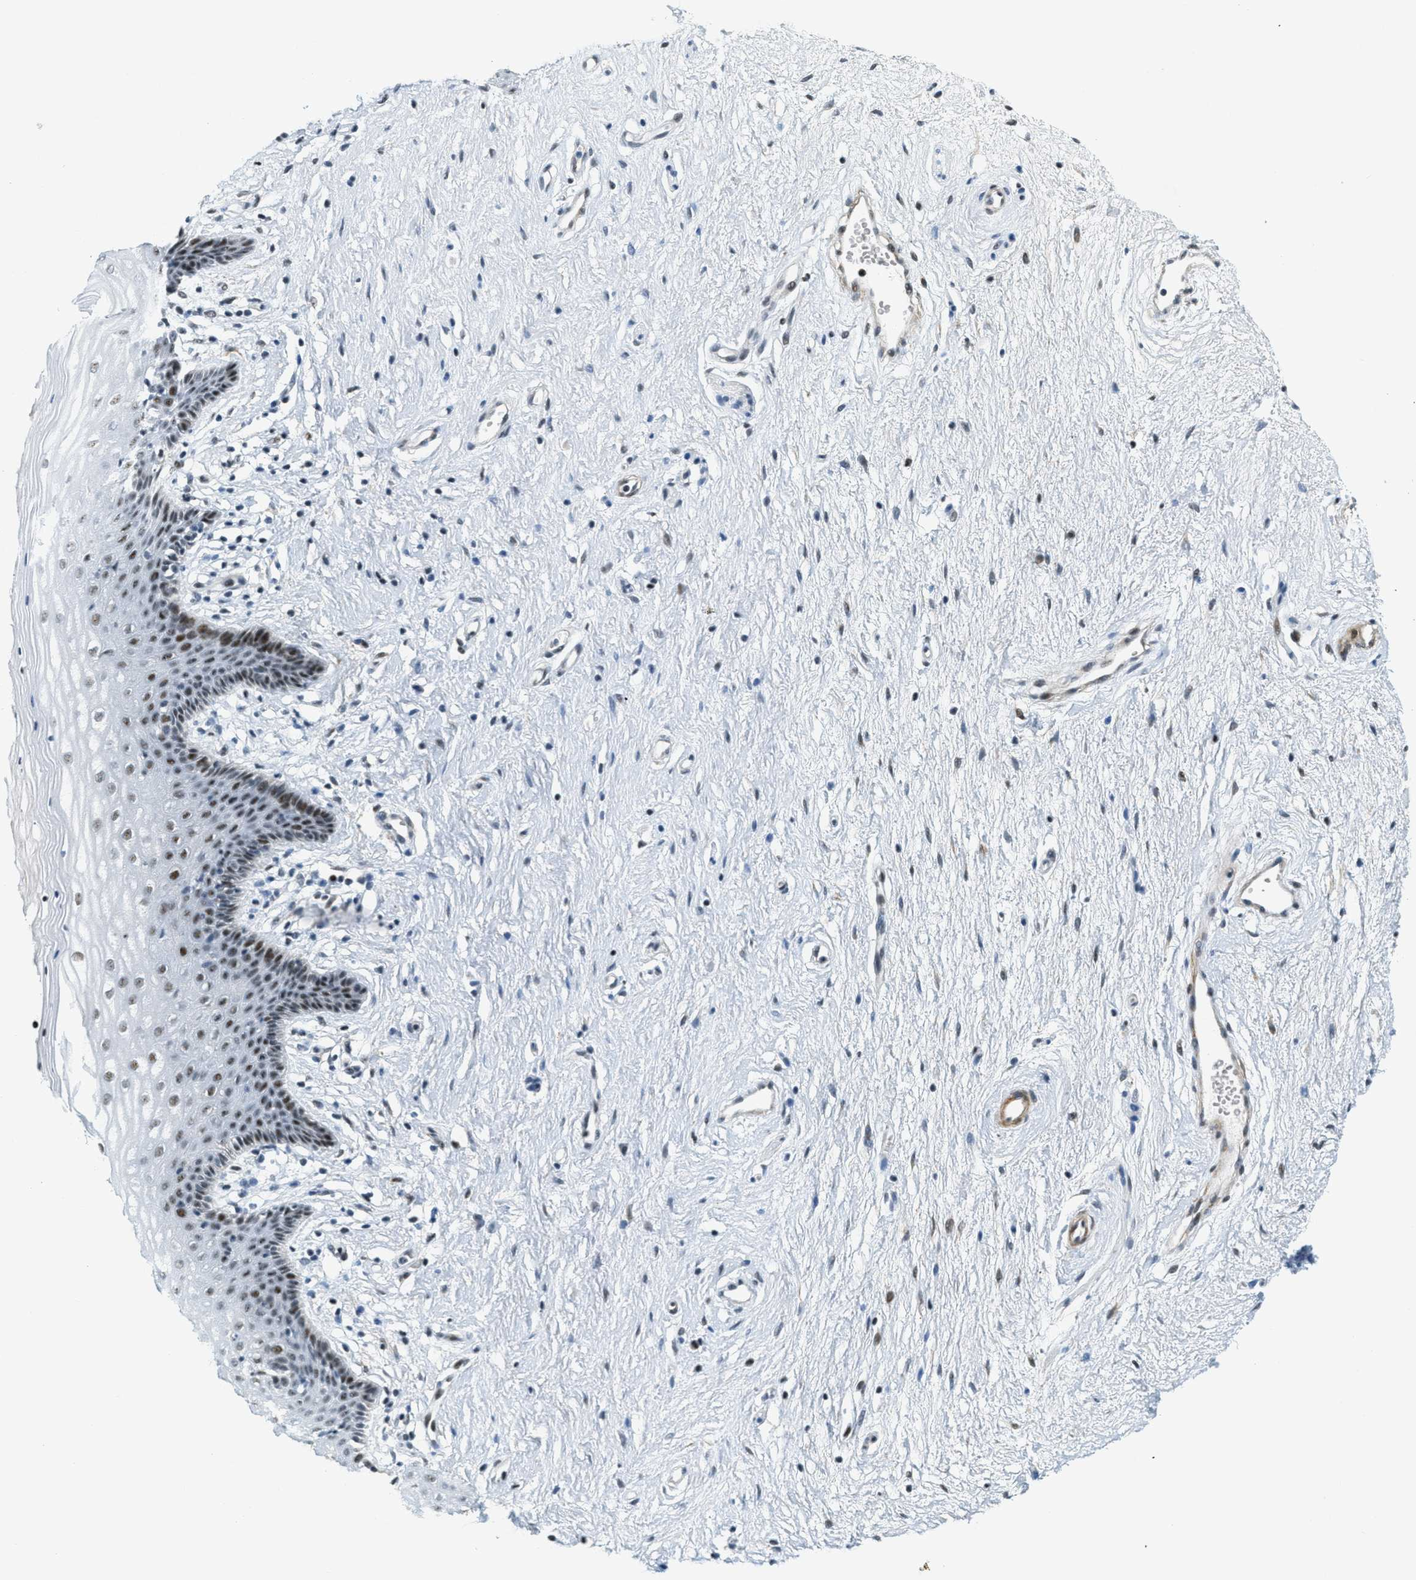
{"staining": {"intensity": "strong", "quantity": "25%-75%", "location": "nuclear"}, "tissue": "vagina", "cell_type": "Squamous epithelial cells", "image_type": "normal", "snomed": [{"axis": "morphology", "description": "Normal tissue, NOS"}, {"axis": "topography", "description": "Vagina"}], "caption": "Protein analysis of normal vagina demonstrates strong nuclear expression in about 25%-75% of squamous epithelial cells.", "gene": "ZDHHC23", "patient": {"sex": "female", "age": 44}}